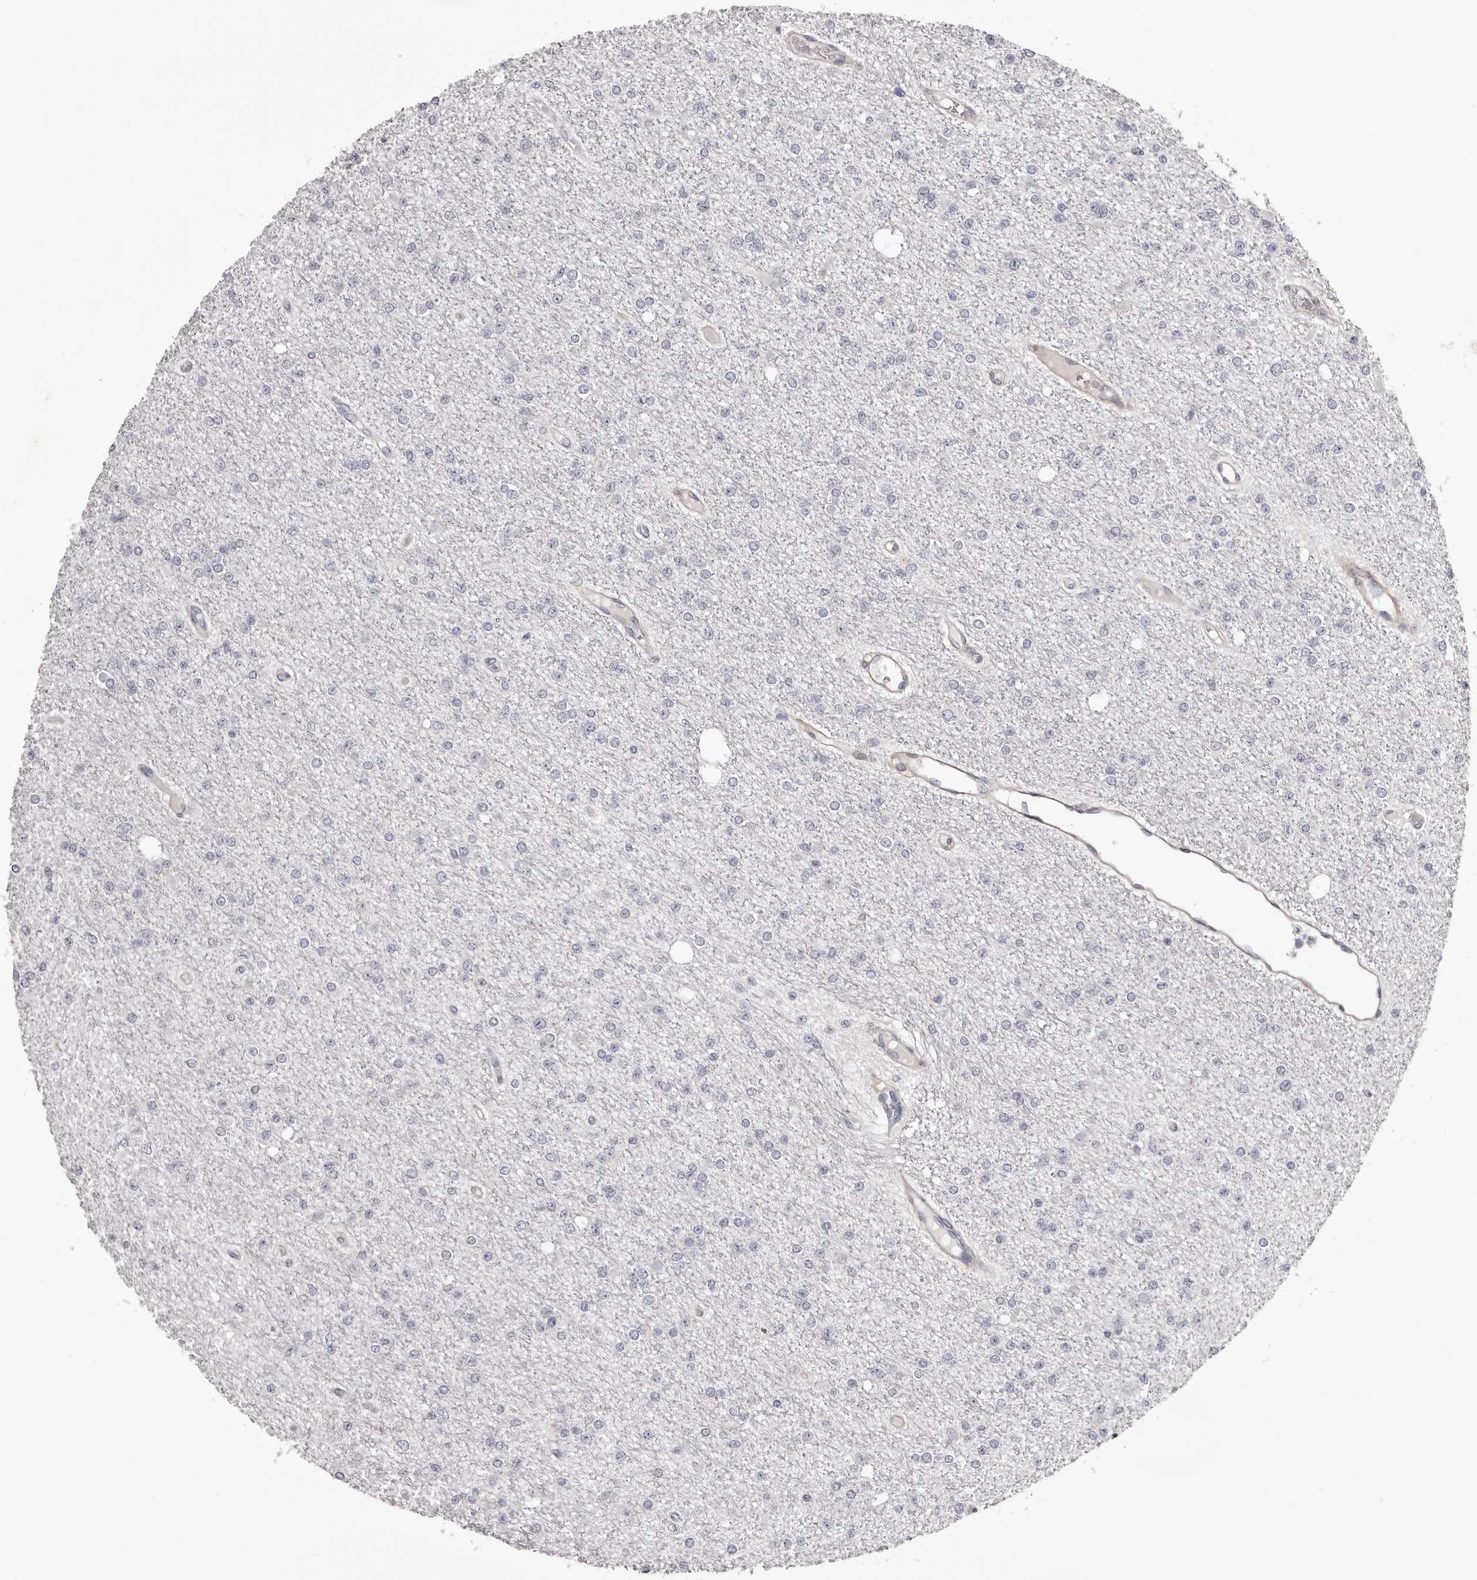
{"staining": {"intensity": "negative", "quantity": "none", "location": "none"}, "tissue": "glioma", "cell_type": "Tumor cells", "image_type": "cancer", "snomed": [{"axis": "morphology", "description": "Glioma, malignant, Low grade"}, {"axis": "topography", "description": "Brain"}], "caption": "A high-resolution histopathology image shows immunohistochemistry (IHC) staining of malignant glioma (low-grade), which demonstrates no significant staining in tumor cells.", "gene": "COL6A1", "patient": {"sex": "female", "age": 22}}